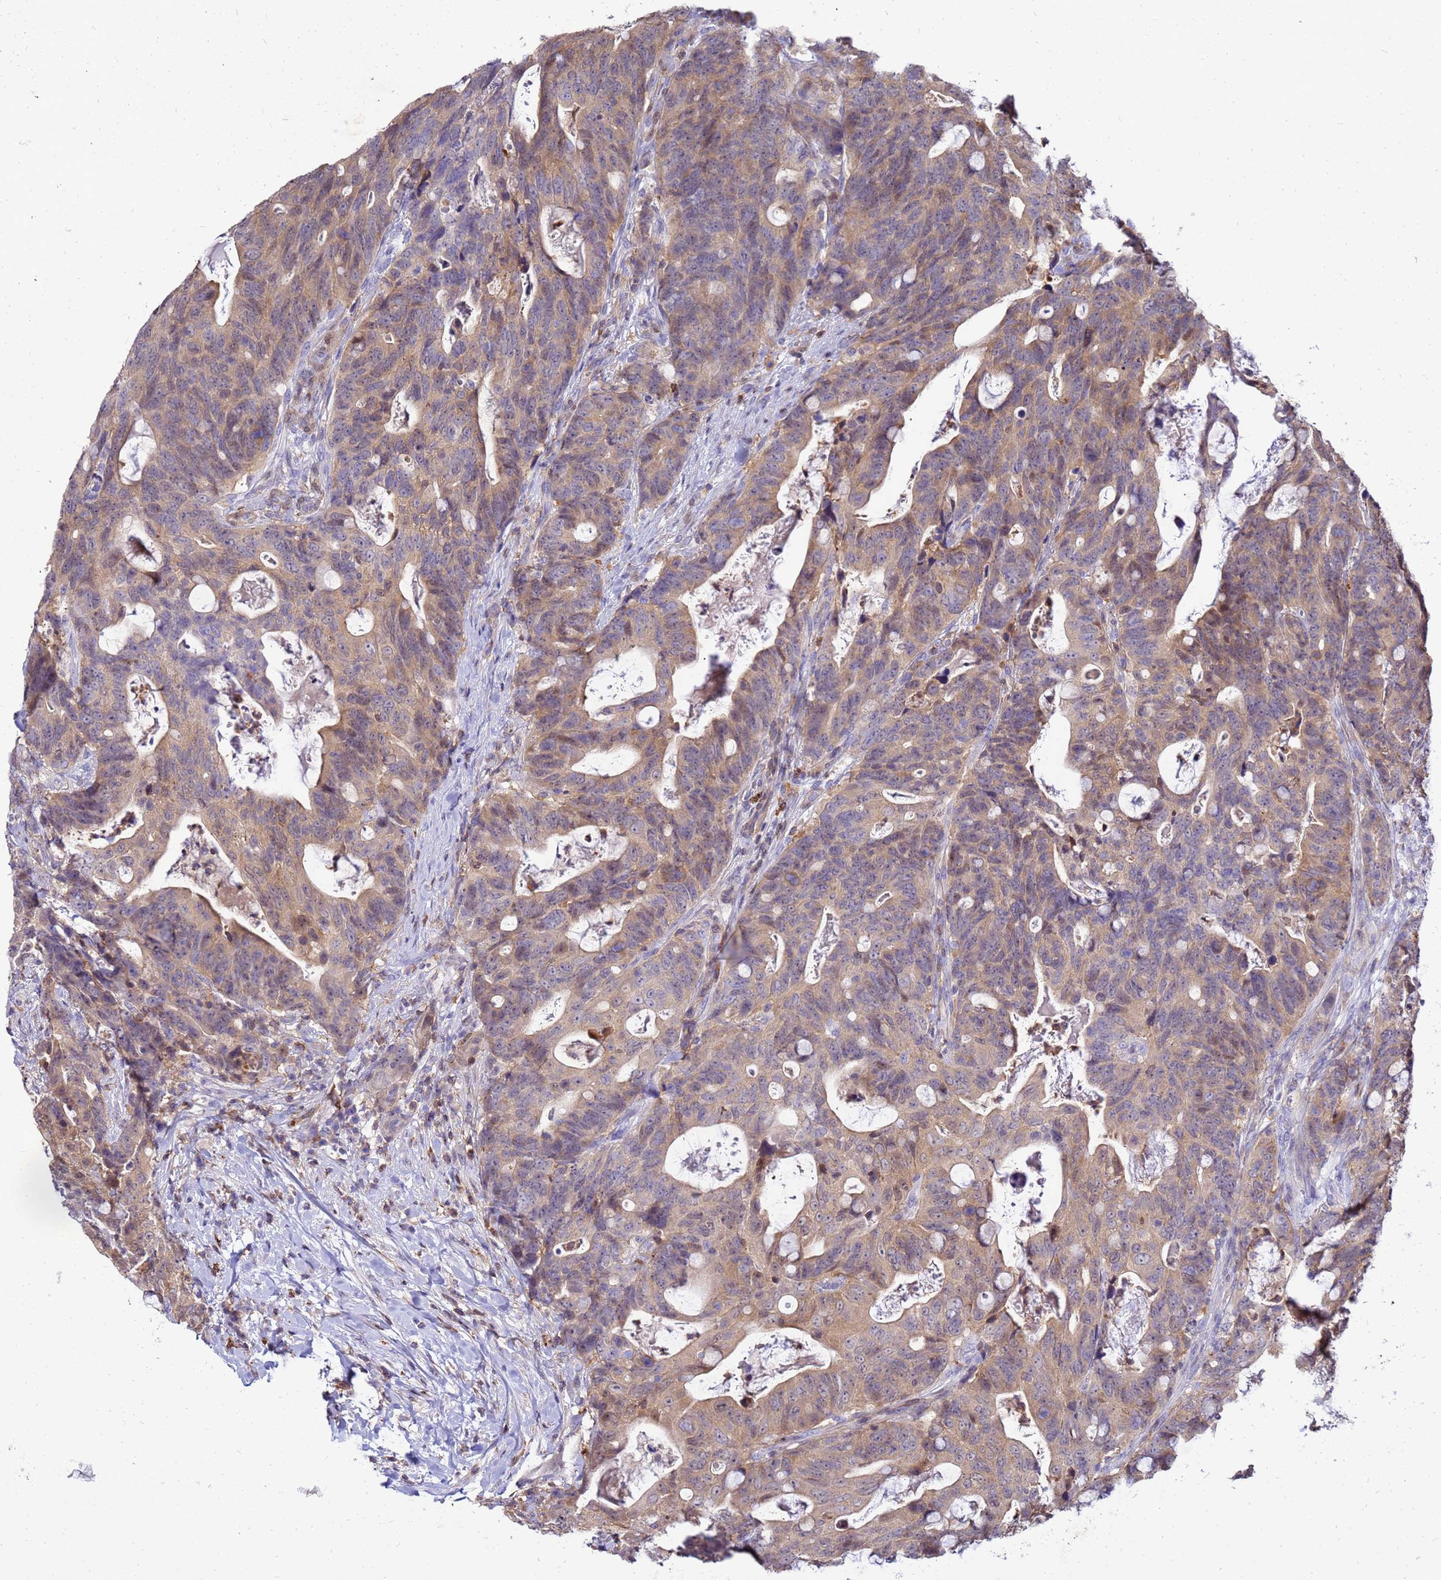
{"staining": {"intensity": "moderate", "quantity": "25%-75%", "location": "cytoplasmic/membranous,nuclear"}, "tissue": "colorectal cancer", "cell_type": "Tumor cells", "image_type": "cancer", "snomed": [{"axis": "morphology", "description": "Adenocarcinoma, NOS"}, {"axis": "topography", "description": "Colon"}], "caption": "Moderate cytoplasmic/membranous and nuclear staining is present in approximately 25%-75% of tumor cells in colorectal cancer. The staining is performed using DAB (3,3'-diaminobenzidine) brown chromogen to label protein expression. The nuclei are counter-stained blue using hematoxylin.", "gene": "DBNDD2", "patient": {"sex": "female", "age": 82}}